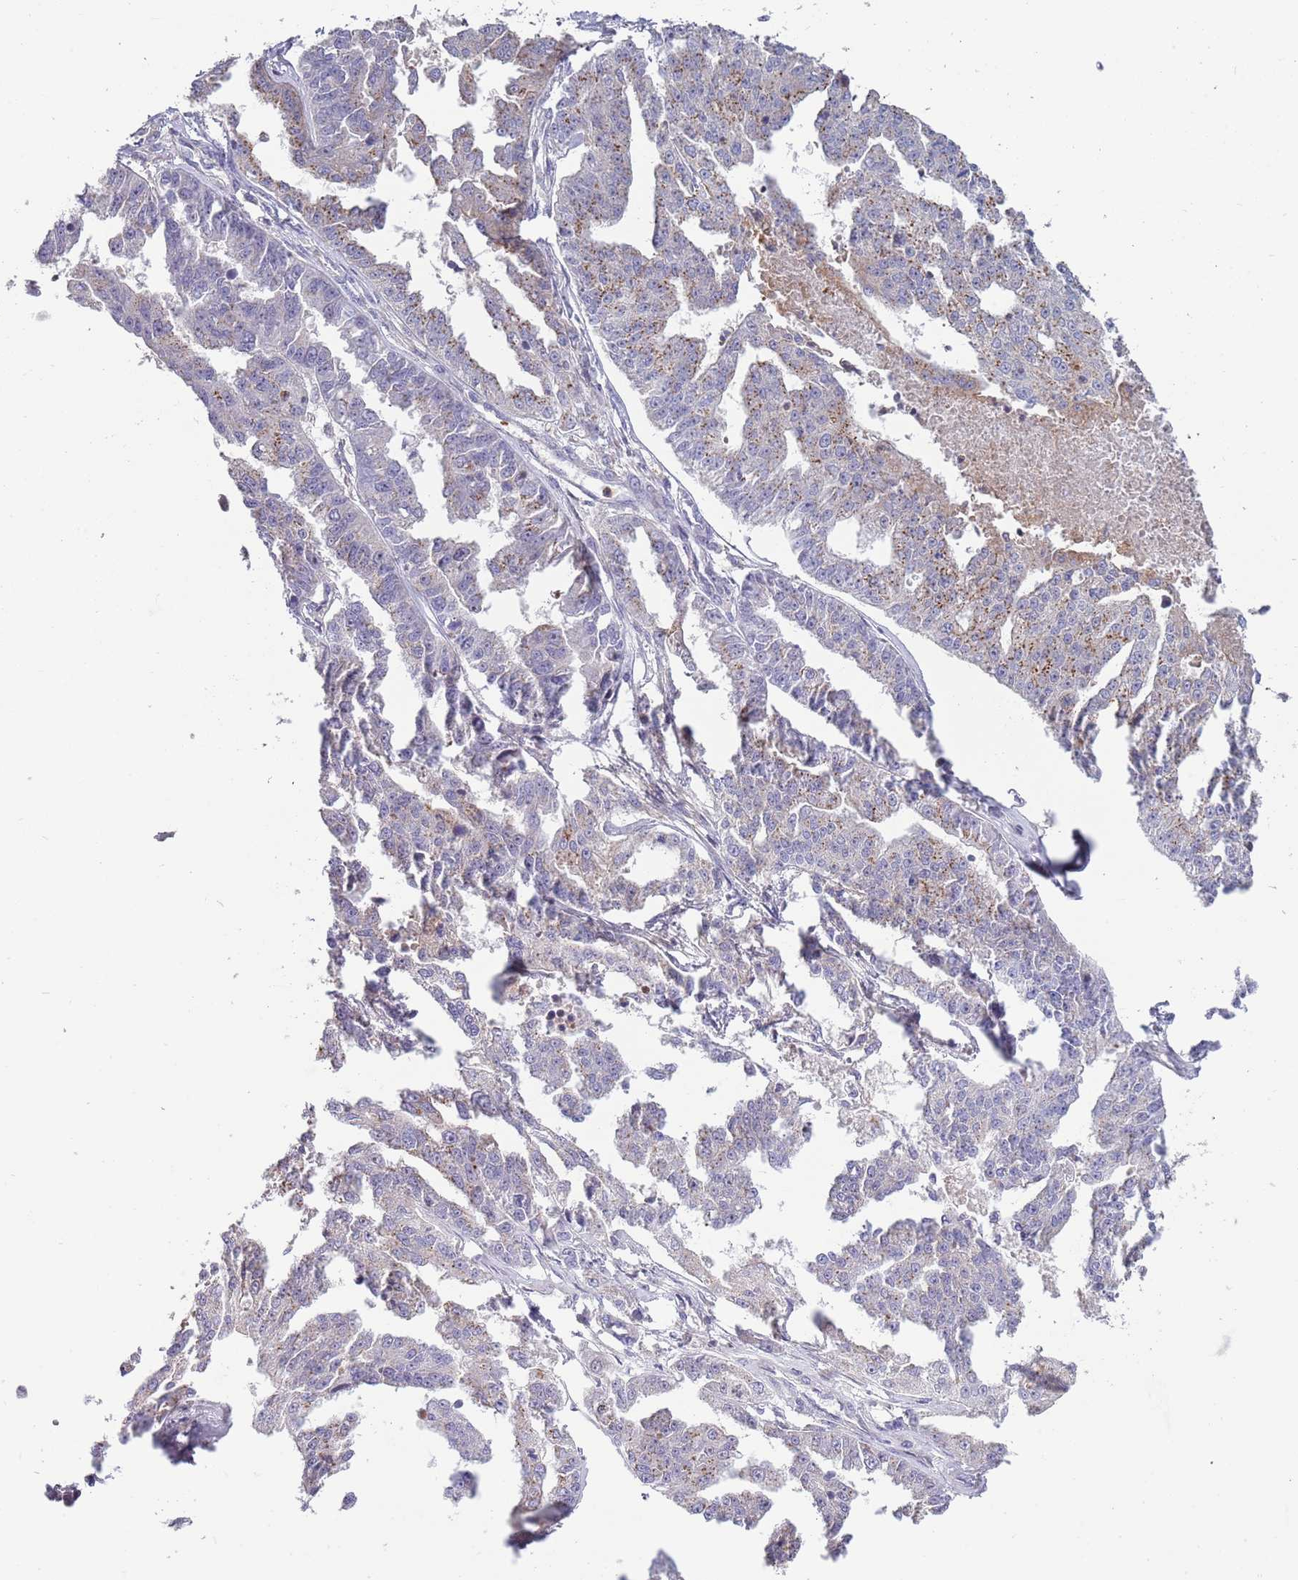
{"staining": {"intensity": "weak", "quantity": "25%-75%", "location": "cytoplasmic/membranous"}, "tissue": "ovarian cancer", "cell_type": "Tumor cells", "image_type": "cancer", "snomed": [{"axis": "morphology", "description": "Cystadenocarcinoma, serous, NOS"}, {"axis": "topography", "description": "Ovary"}], "caption": "The immunohistochemical stain shows weak cytoplasmic/membranous expression in tumor cells of ovarian cancer (serous cystadenocarcinoma) tissue.", "gene": "ITGB6", "patient": {"sex": "female", "age": 58}}